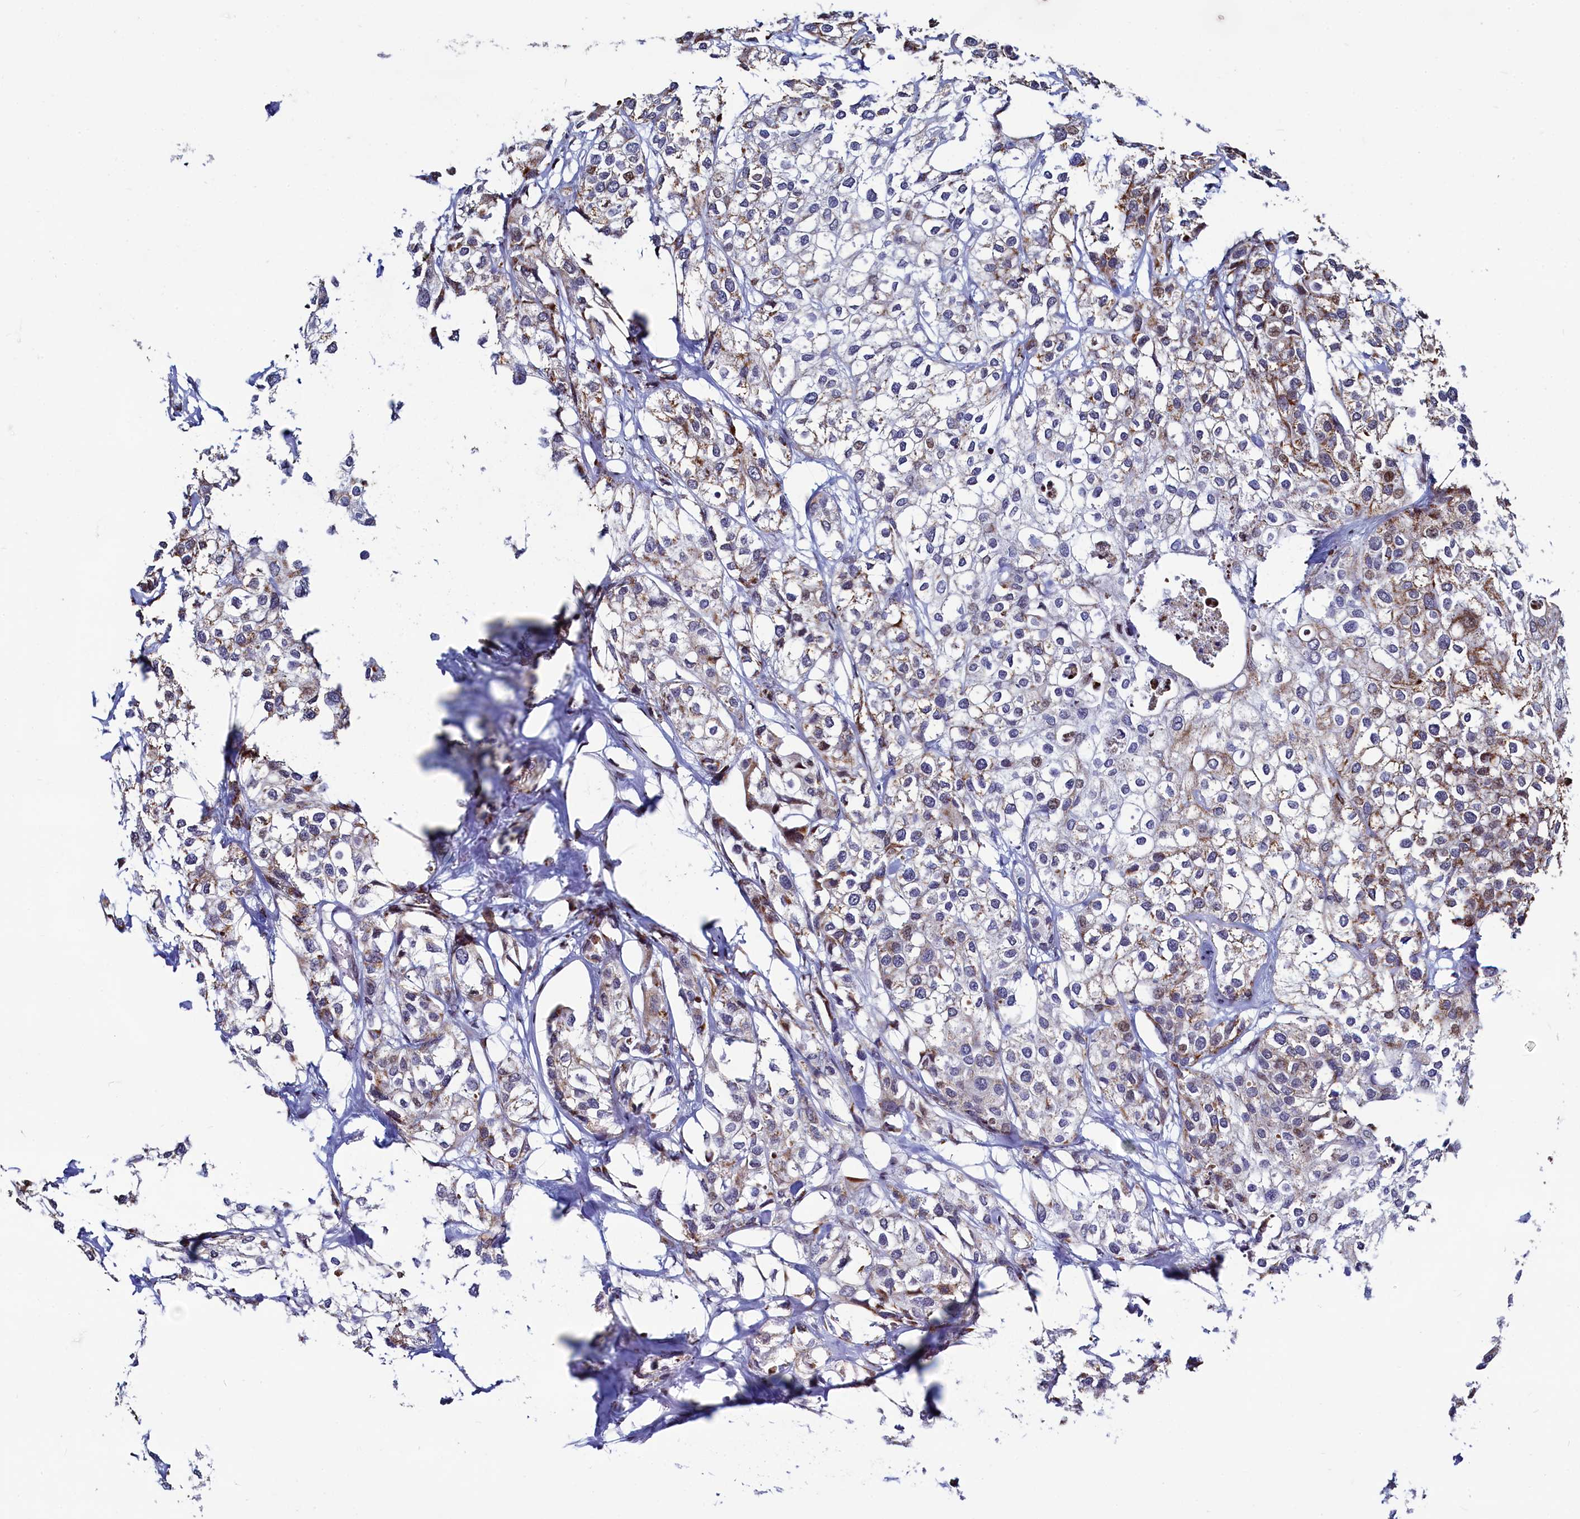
{"staining": {"intensity": "moderate", "quantity": "<25%", "location": "cytoplasmic/membranous"}, "tissue": "urothelial cancer", "cell_type": "Tumor cells", "image_type": "cancer", "snomed": [{"axis": "morphology", "description": "Urothelial carcinoma, High grade"}, {"axis": "topography", "description": "Urinary bladder"}], "caption": "Immunohistochemical staining of human urothelial cancer exhibits moderate cytoplasmic/membranous protein expression in approximately <25% of tumor cells. The protein of interest is stained brown, and the nuclei are stained in blue (DAB (3,3'-diaminobenzidine) IHC with brightfield microscopy, high magnification).", "gene": "HDGFL3", "patient": {"sex": "male", "age": 64}}